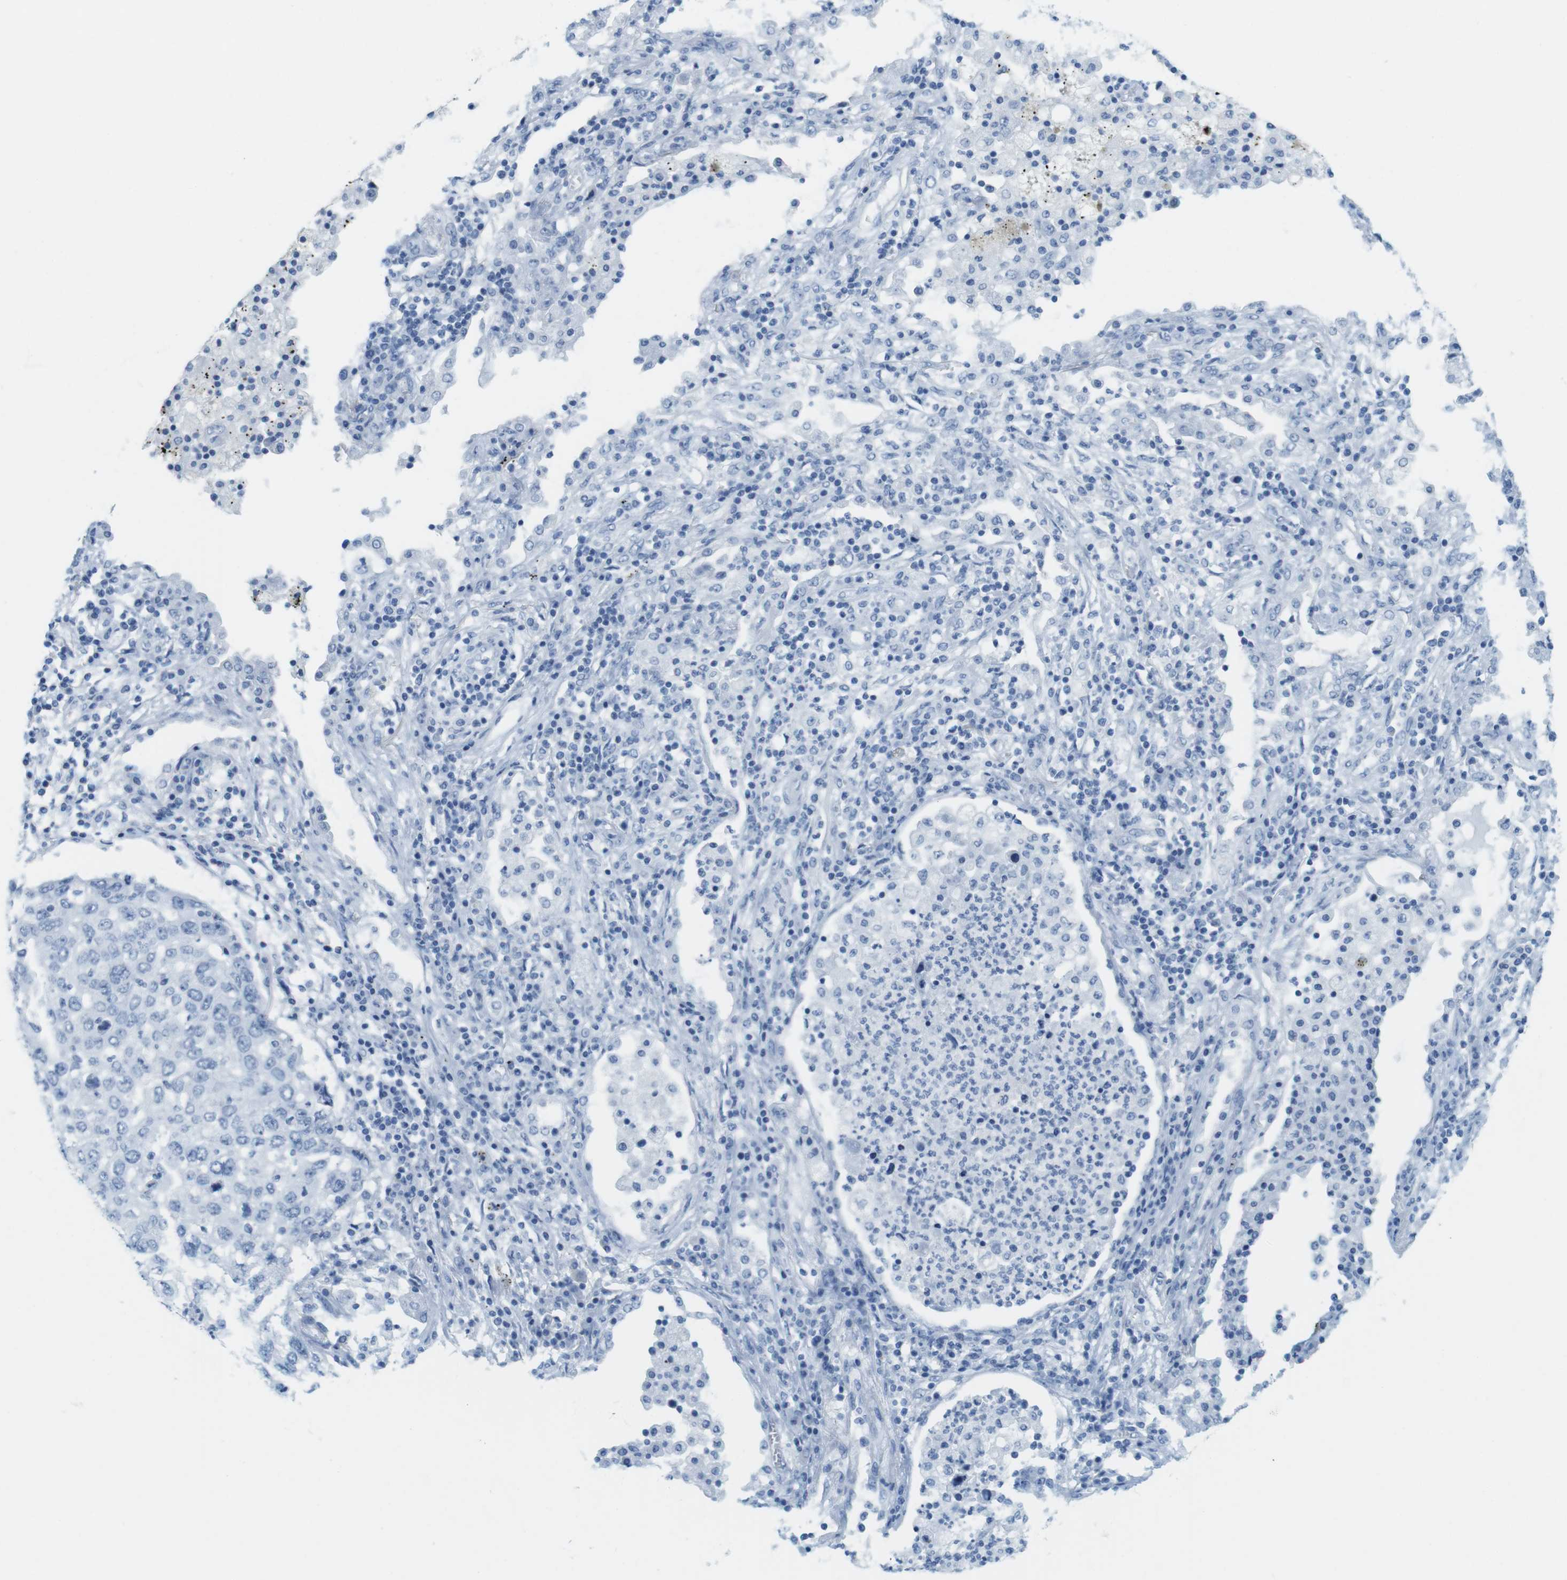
{"staining": {"intensity": "negative", "quantity": "none", "location": "none"}, "tissue": "lung cancer", "cell_type": "Tumor cells", "image_type": "cancer", "snomed": [{"axis": "morphology", "description": "Squamous cell carcinoma, NOS"}, {"axis": "topography", "description": "Lung"}], "caption": "High magnification brightfield microscopy of lung cancer stained with DAB (brown) and counterstained with hematoxylin (blue): tumor cells show no significant positivity. (Stains: DAB immunohistochemistry with hematoxylin counter stain, Microscopy: brightfield microscopy at high magnification).", "gene": "TNNT2", "patient": {"sex": "female", "age": 63}}